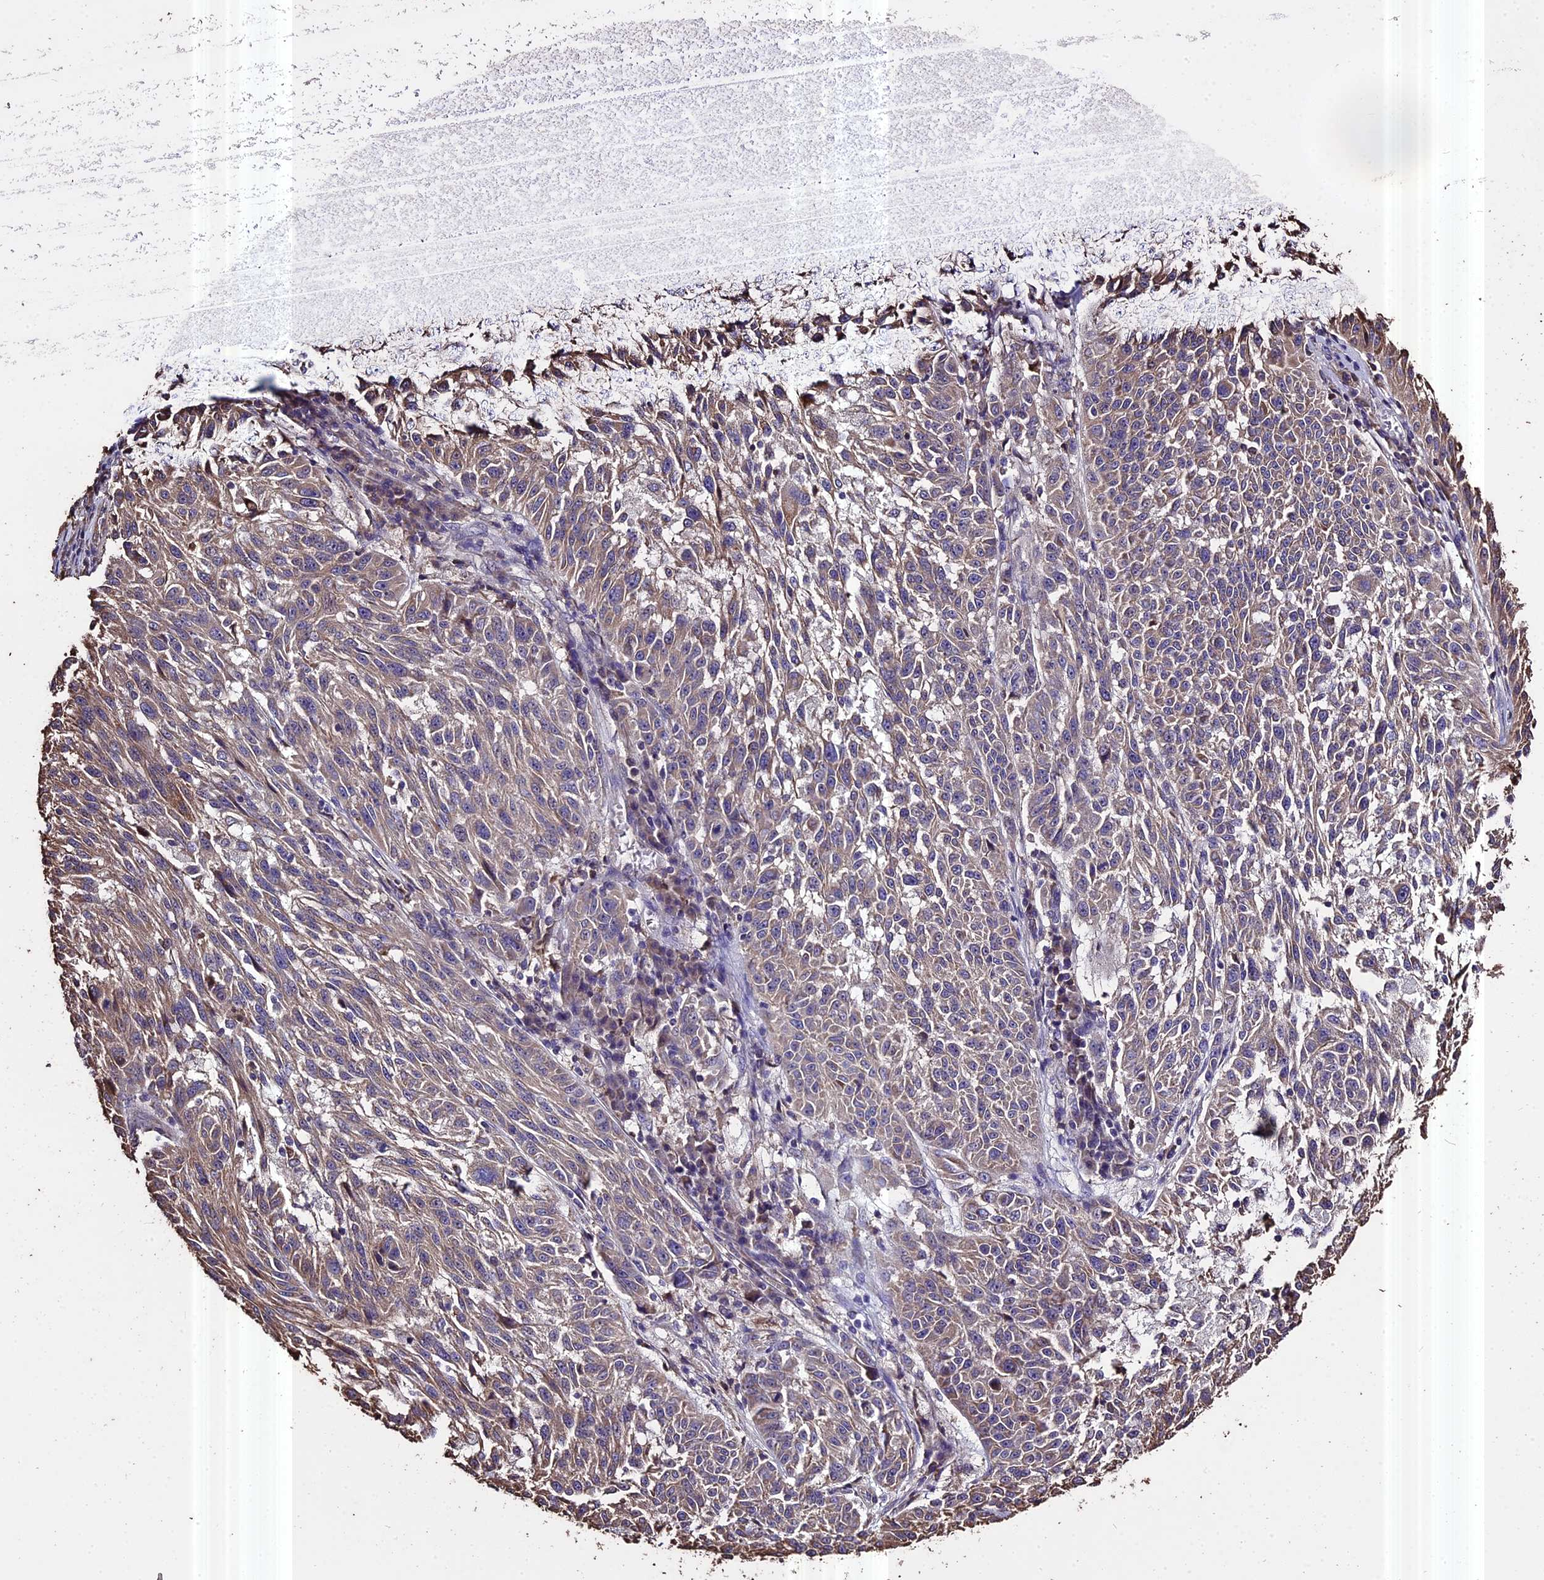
{"staining": {"intensity": "negative", "quantity": "none", "location": "none"}, "tissue": "melanoma", "cell_type": "Tumor cells", "image_type": "cancer", "snomed": [{"axis": "morphology", "description": "Malignant melanoma, NOS"}, {"axis": "topography", "description": "Skin"}], "caption": "The immunohistochemistry (IHC) micrograph has no significant positivity in tumor cells of melanoma tissue.", "gene": "PGPEP1L", "patient": {"sex": "male", "age": 53}}